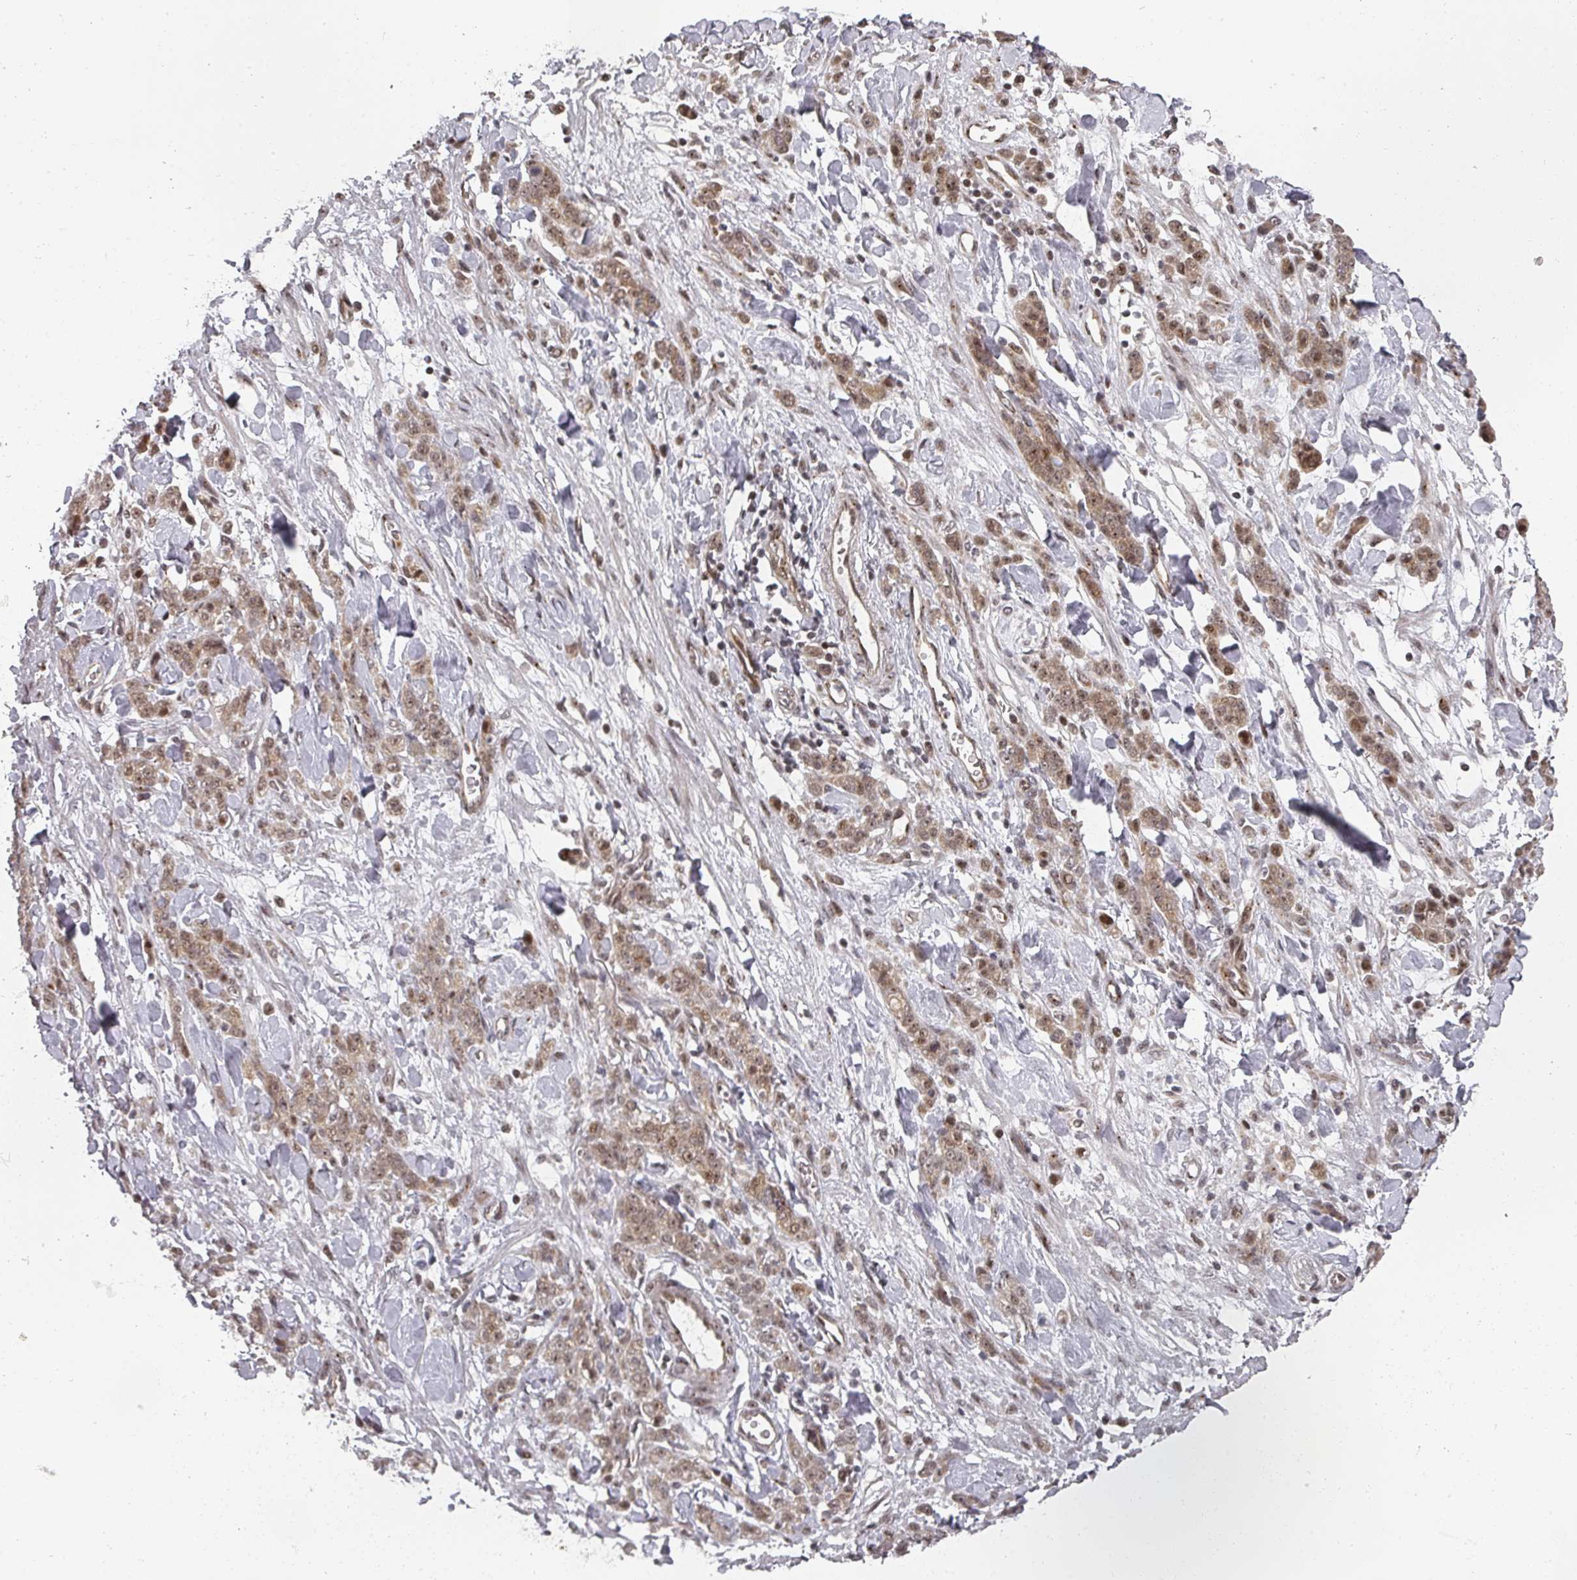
{"staining": {"intensity": "moderate", "quantity": ">75%", "location": "cytoplasmic/membranous,nuclear"}, "tissue": "stomach cancer", "cell_type": "Tumor cells", "image_type": "cancer", "snomed": [{"axis": "morphology", "description": "Normal tissue, NOS"}, {"axis": "morphology", "description": "Adenocarcinoma, NOS"}, {"axis": "topography", "description": "Stomach"}], "caption": "Stomach cancer was stained to show a protein in brown. There is medium levels of moderate cytoplasmic/membranous and nuclear staining in about >75% of tumor cells.", "gene": "KIF1C", "patient": {"sex": "male", "age": 82}}